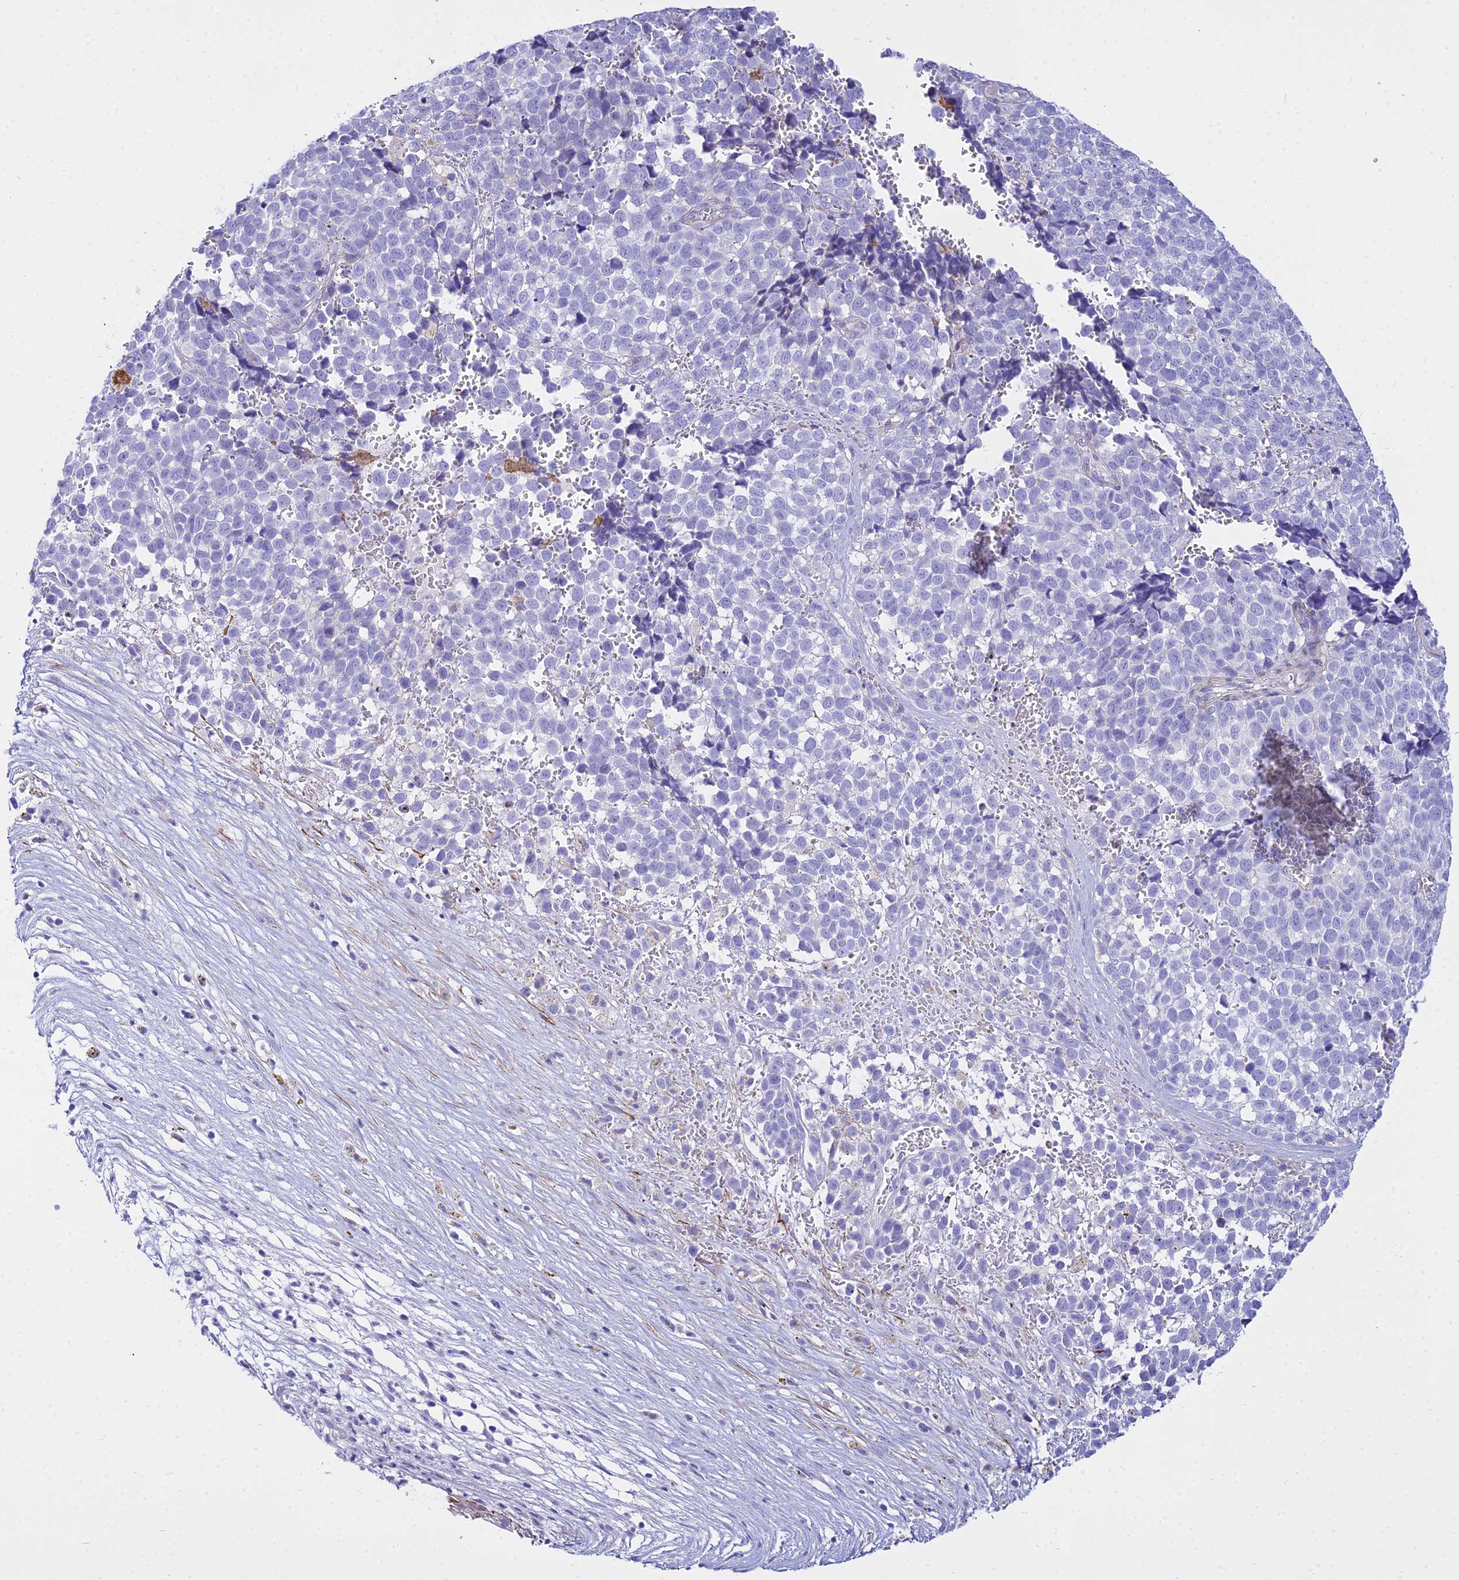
{"staining": {"intensity": "negative", "quantity": "none", "location": "none"}, "tissue": "melanoma", "cell_type": "Tumor cells", "image_type": "cancer", "snomed": [{"axis": "morphology", "description": "Malignant melanoma, NOS"}, {"axis": "topography", "description": "Nose, NOS"}], "caption": "Tumor cells show no significant staining in melanoma. Brightfield microscopy of immunohistochemistry (IHC) stained with DAB (3,3'-diaminobenzidine) (brown) and hematoxylin (blue), captured at high magnification.", "gene": "DLX1", "patient": {"sex": "female", "age": 48}}